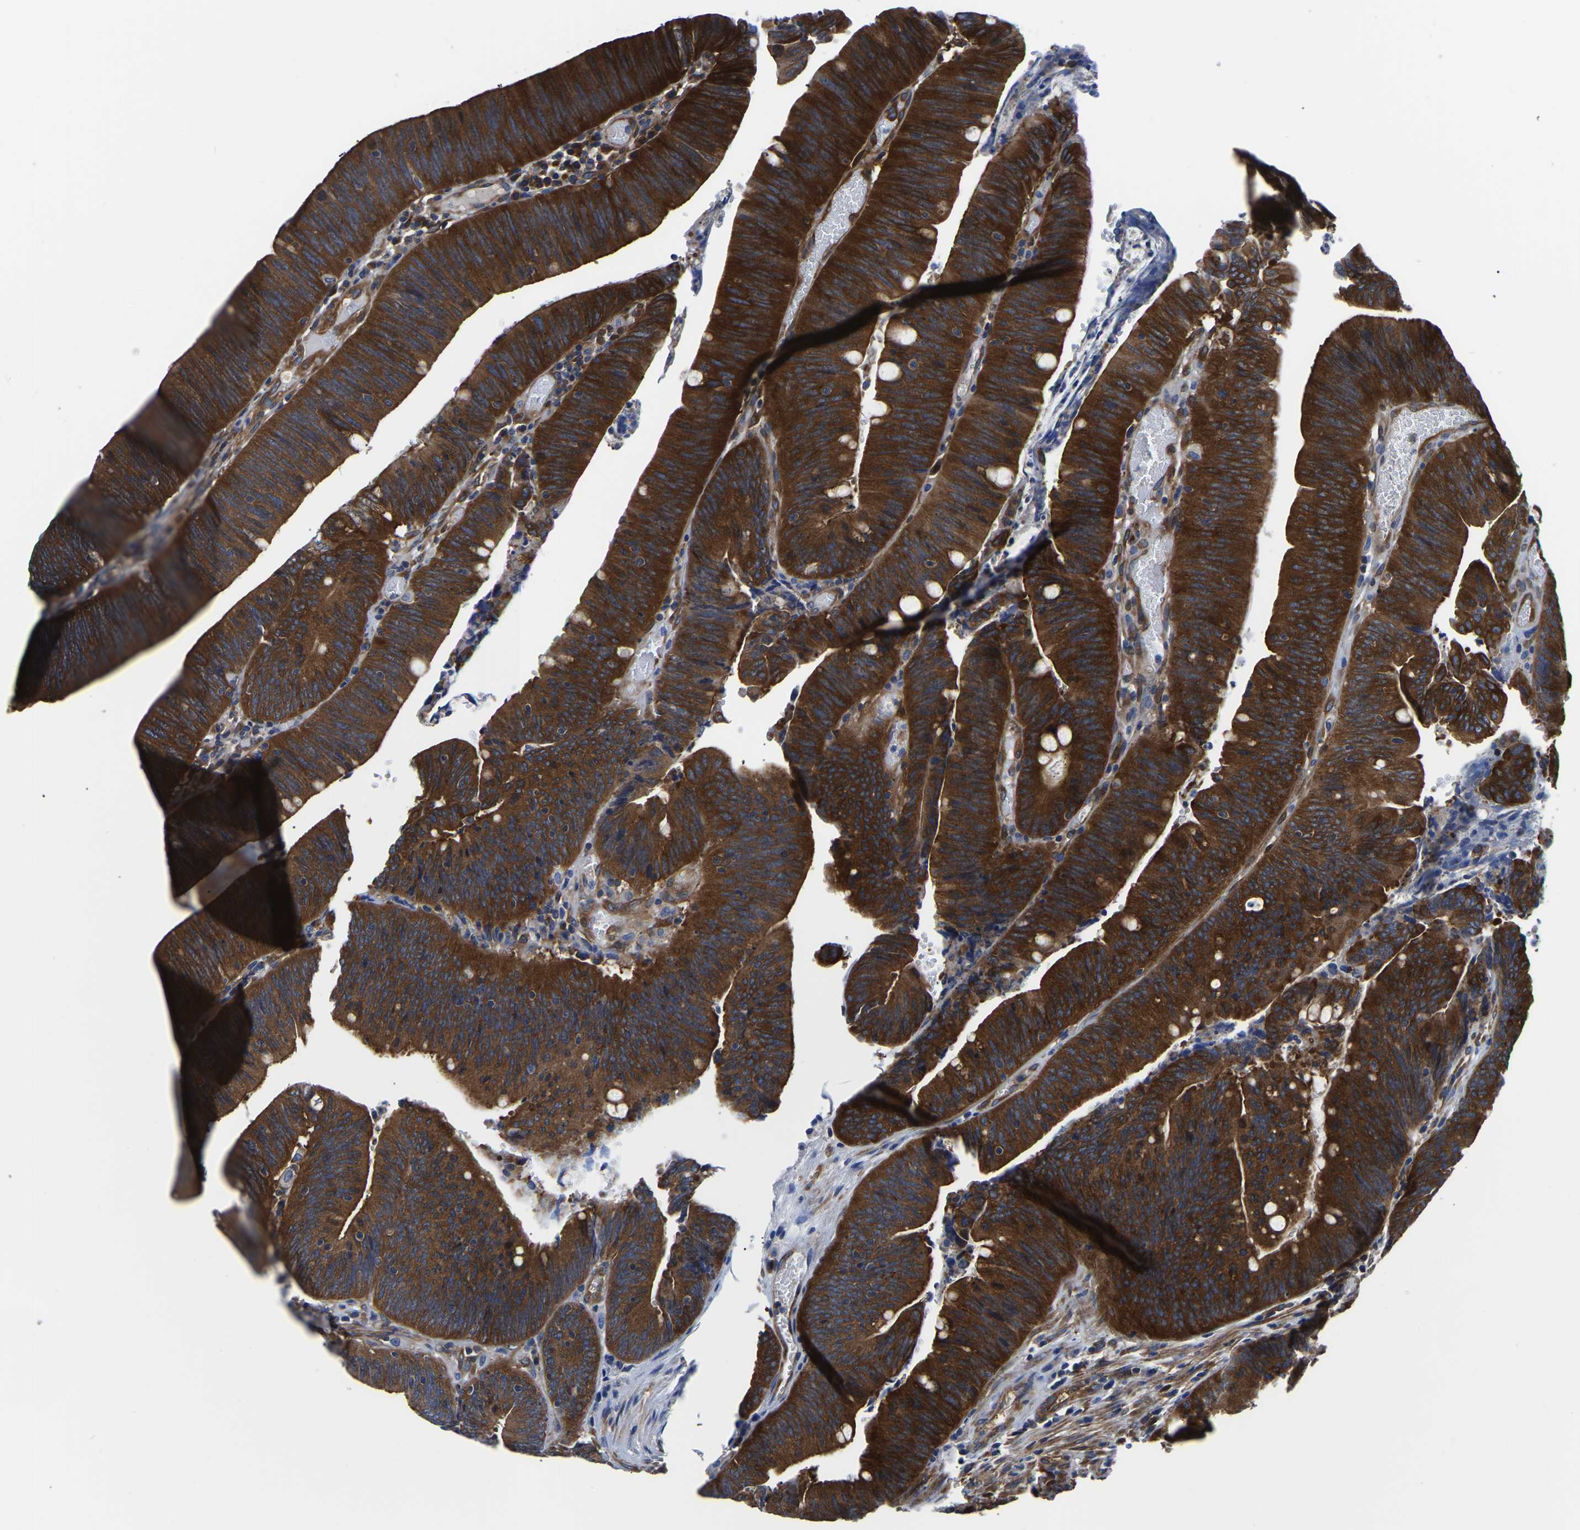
{"staining": {"intensity": "strong", "quantity": ">75%", "location": "cytoplasmic/membranous"}, "tissue": "colorectal cancer", "cell_type": "Tumor cells", "image_type": "cancer", "snomed": [{"axis": "morphology", "description": "Normal tissue, NOS"}, {"axis": "morphology", "description": "Adenocarcinoma, NOS"}, {"axis": "topography", "description": "Rectum"}], "caption": "The micrograph shows staining of colorectal cancer, revealing strong cytoplasmic/membranous protein staining (brown color) within tumor cells. Ihc stains the protein in brown and the nuclei are stained blue.", "gene": "TFG", "patient": {"sex": "female", "age": 66}}